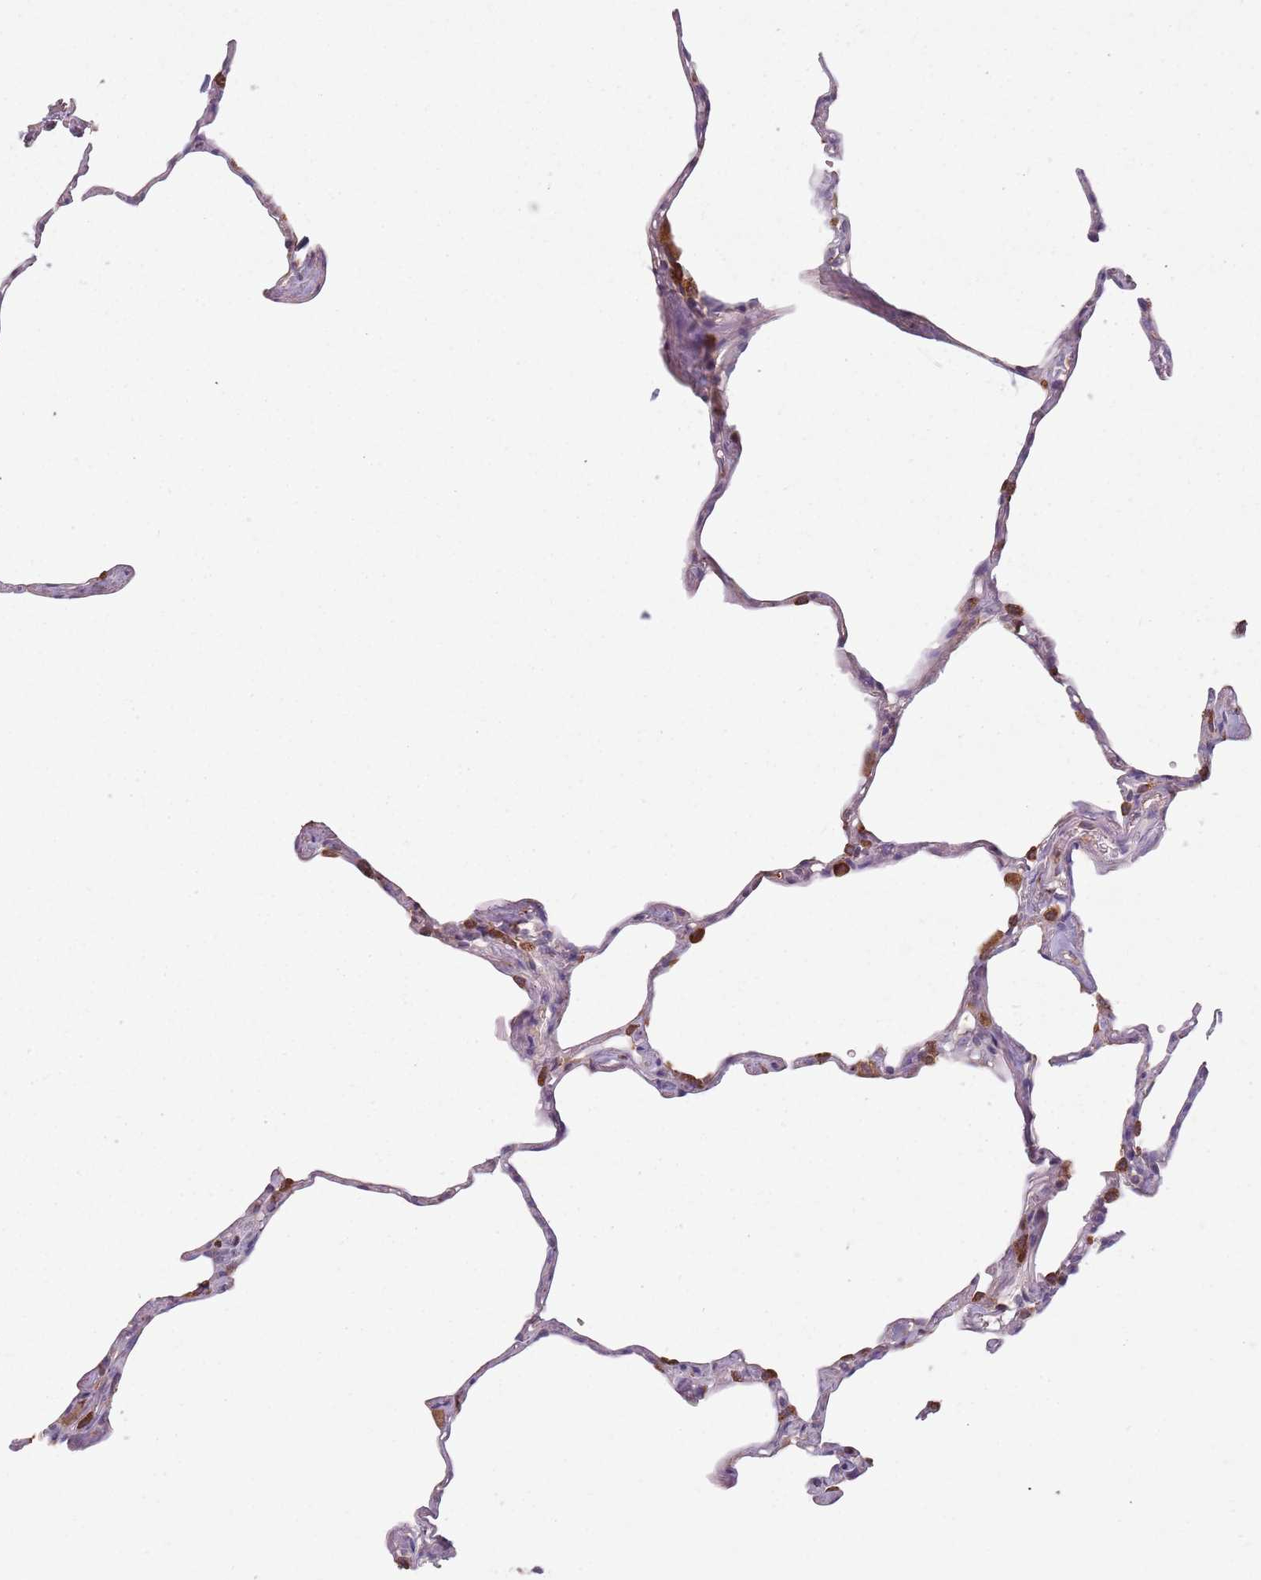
{"staining": {"intensity": "negative", "quantity": "none", "location": "none"}, "tissue": "lung", "cell_type": "Alveolar cells", "image_type": "normal", "snomed": [{"axis": "morphology", "description": "Normal tissue, NOS"}, {"axis": "topography", "description": "Lung"}], "caption": "A high-resolution image shows IHC staining of benign lung, which displays no significant staining in alveolar cells. (Brightfield microscopy of DAB immunohistochemistry at high magnification).", "gene": "RPS9", "patient": {"sex": "male", "age": 65}}